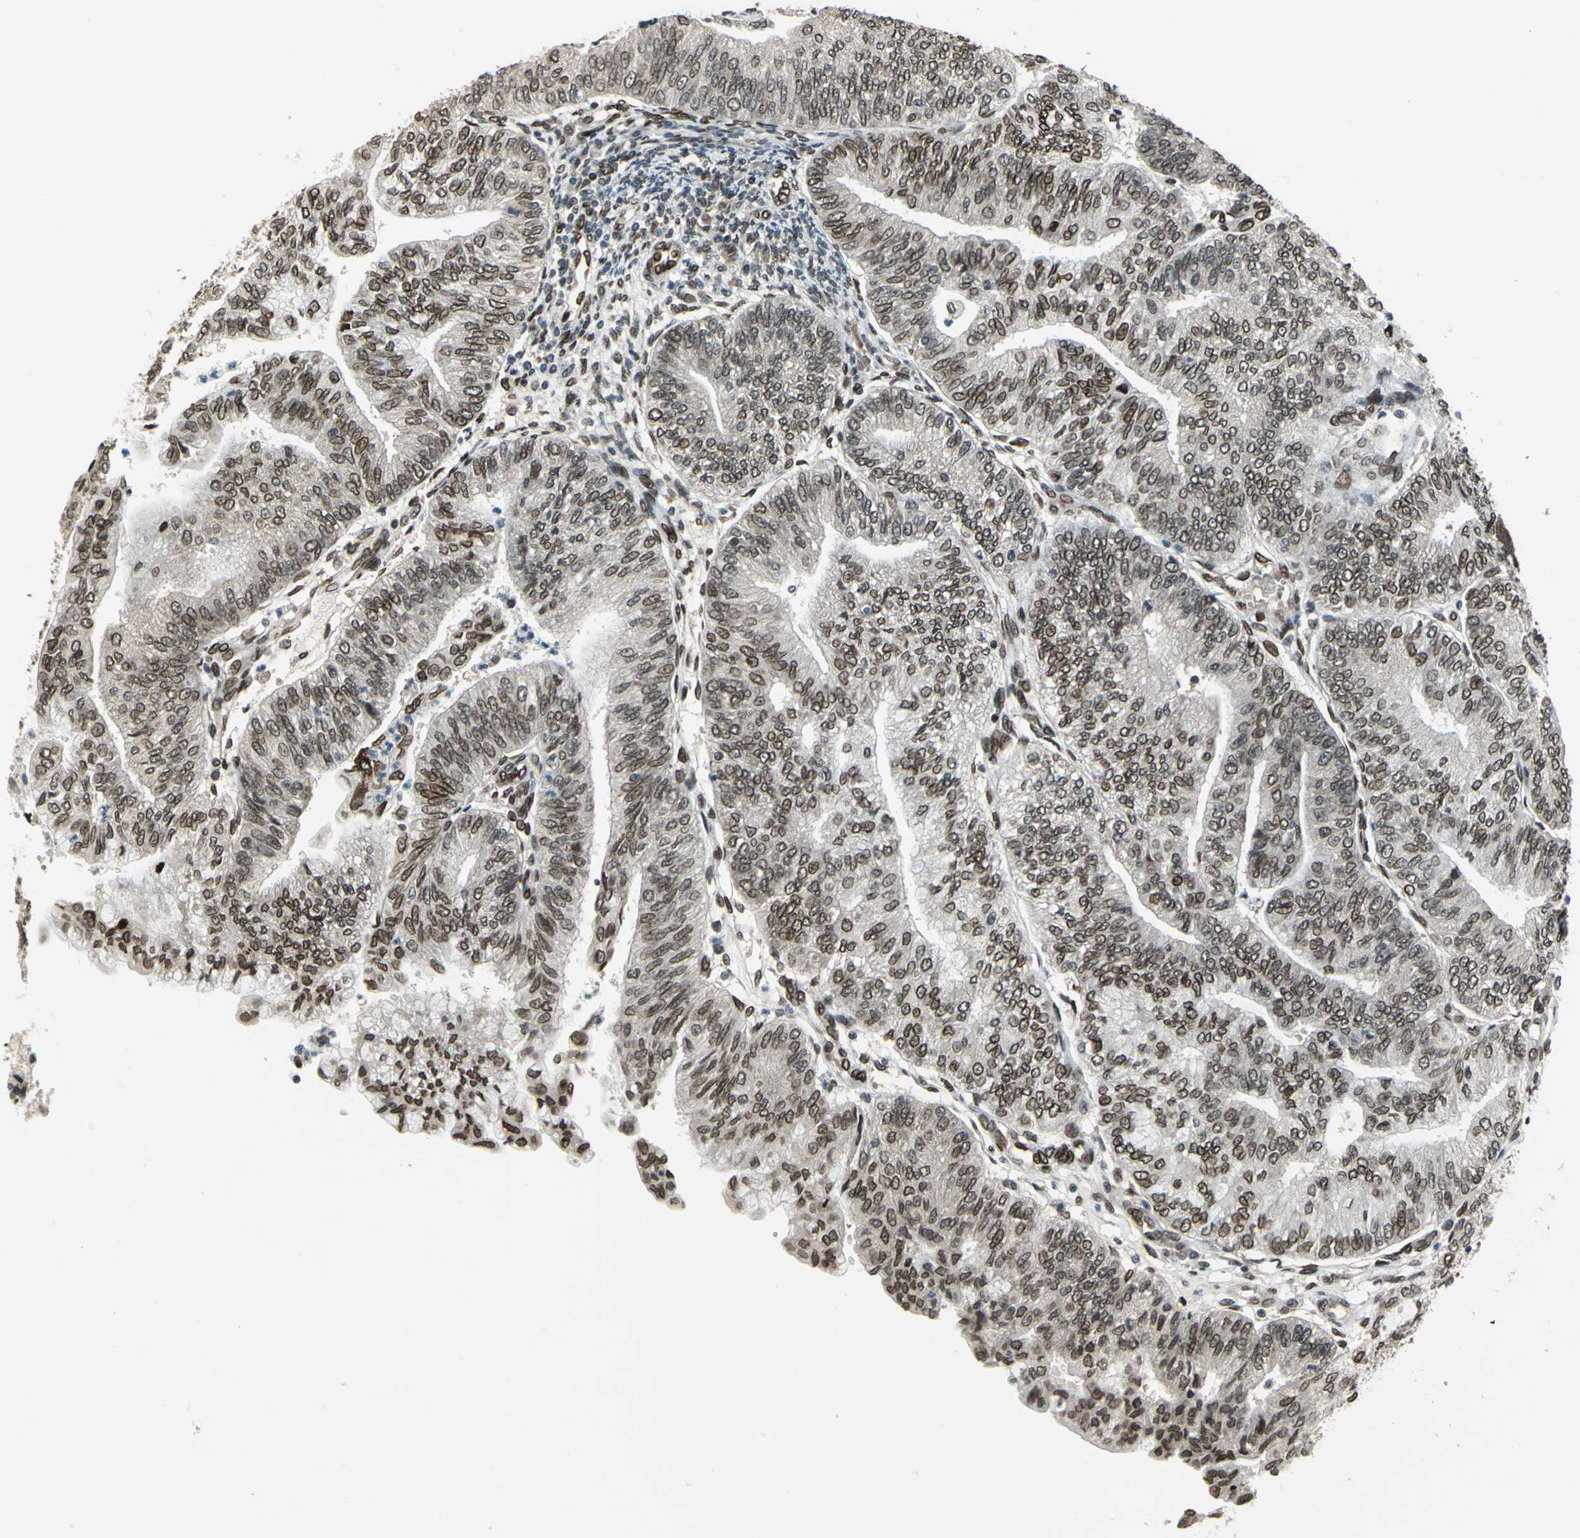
{"staining": {"intensity": "strong", "quantity": ">75%", "location": "cytoplasmic/membranous,nuclear"}, "tissue": "endometrial cancer", "cell_type": "Tumor cells", "image_type": "cancer", "snomed": [{"axis": "morphology", "description": "Adenocarcinoma, NOS"}, {"axis": "topography", "description": "Endometrium"}], "caption": "Endometrial cancer (adenocarcinoma) was stained to show a protein in brown. There is high levels of strong cytoplasmic/membranous and nuclear expression in approximately >75% of tumor cells. (Stains: DAB in brown, nuclei in blue, Microscopy: brightfield microscopy at high magnification).", "gene": "ISY1", "patient": {"sex": "female", "age": 59}}